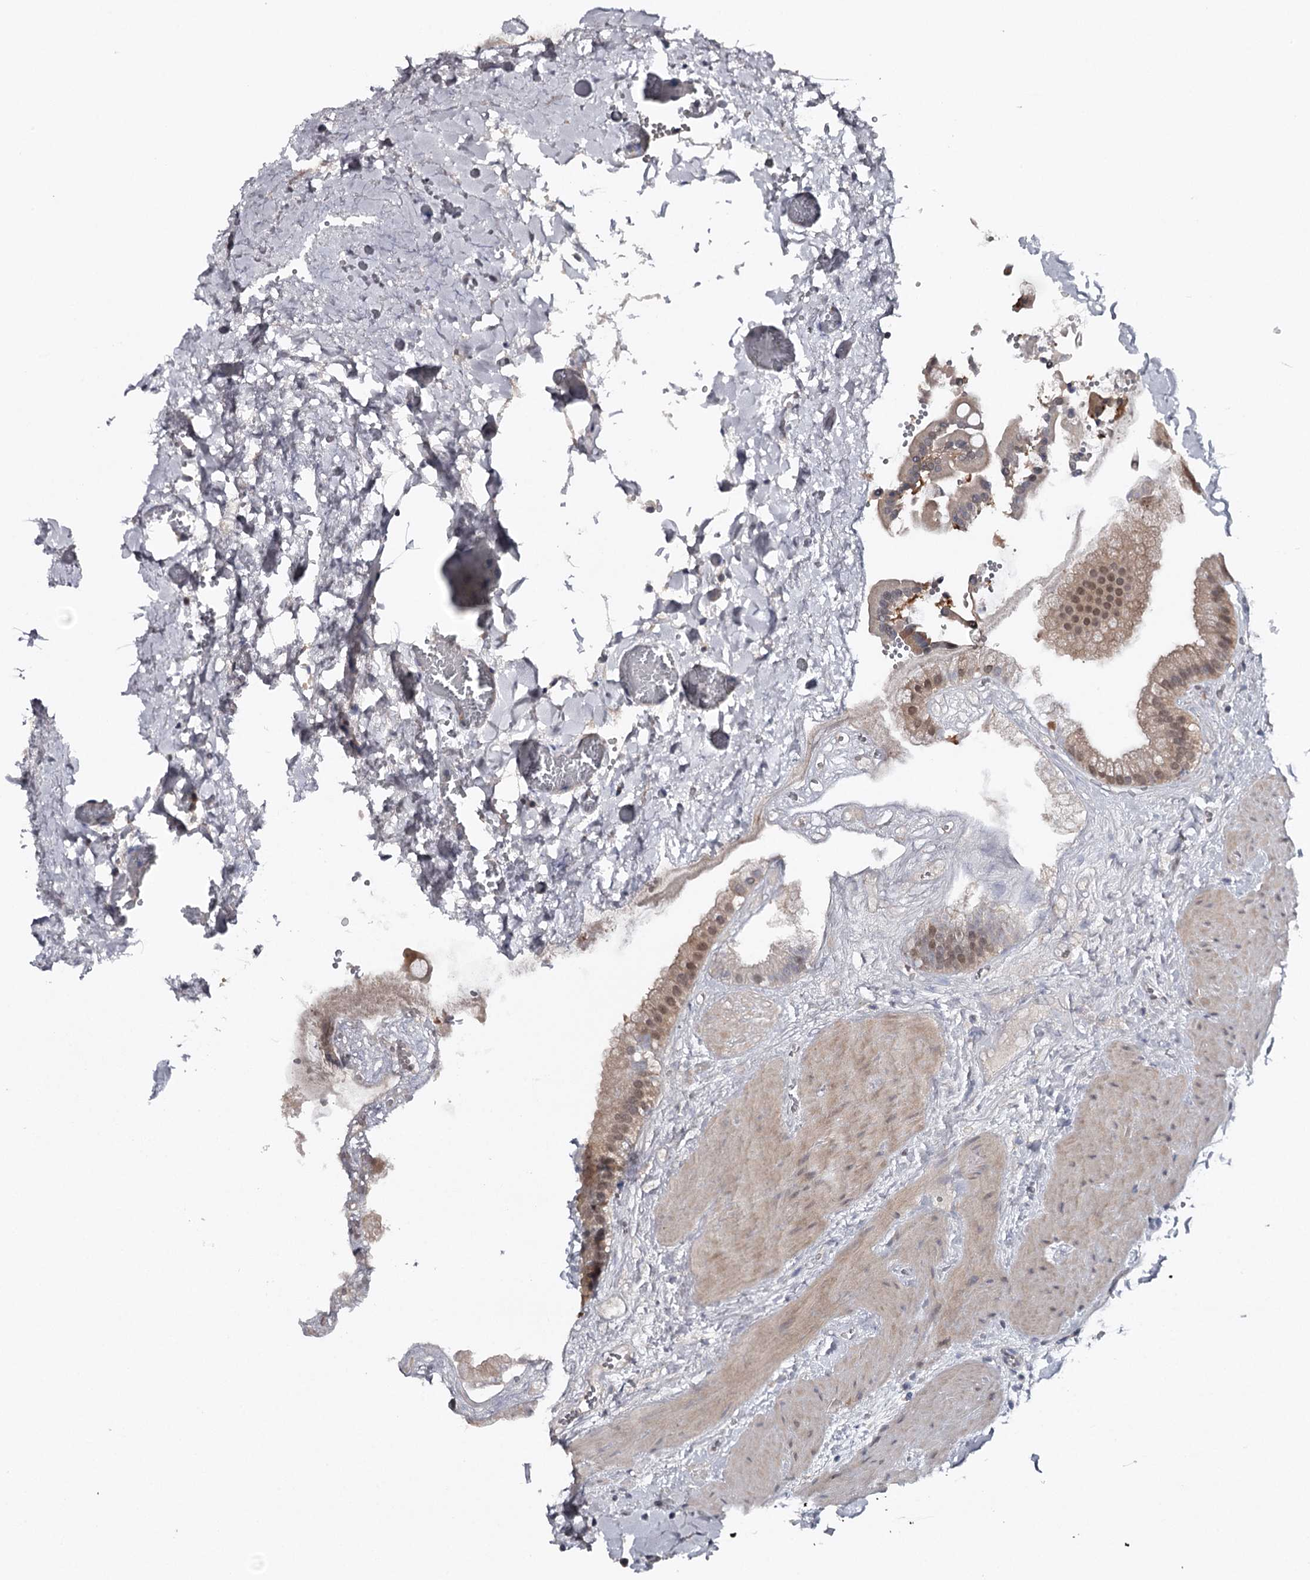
{"staining": {"intensity": "moderate", "quantity": ">75%", "location": "cytoplasmic/membranous,nuclear"}, "tissue": "gallbladder", "cell_type": "Glandular cells", "image_type": "normal", "snomed": [{"axis": "morphology", "description": "Normal tissue, NOS"}, {"axis": "topography", "description": "Gallbladder"}], "caption": "Human gallbladder stained with a protein marker demonstrates moderate staining in glandular cells.", "gene": "GTSF1", "patient": {"sex": "male", "age": 55}}